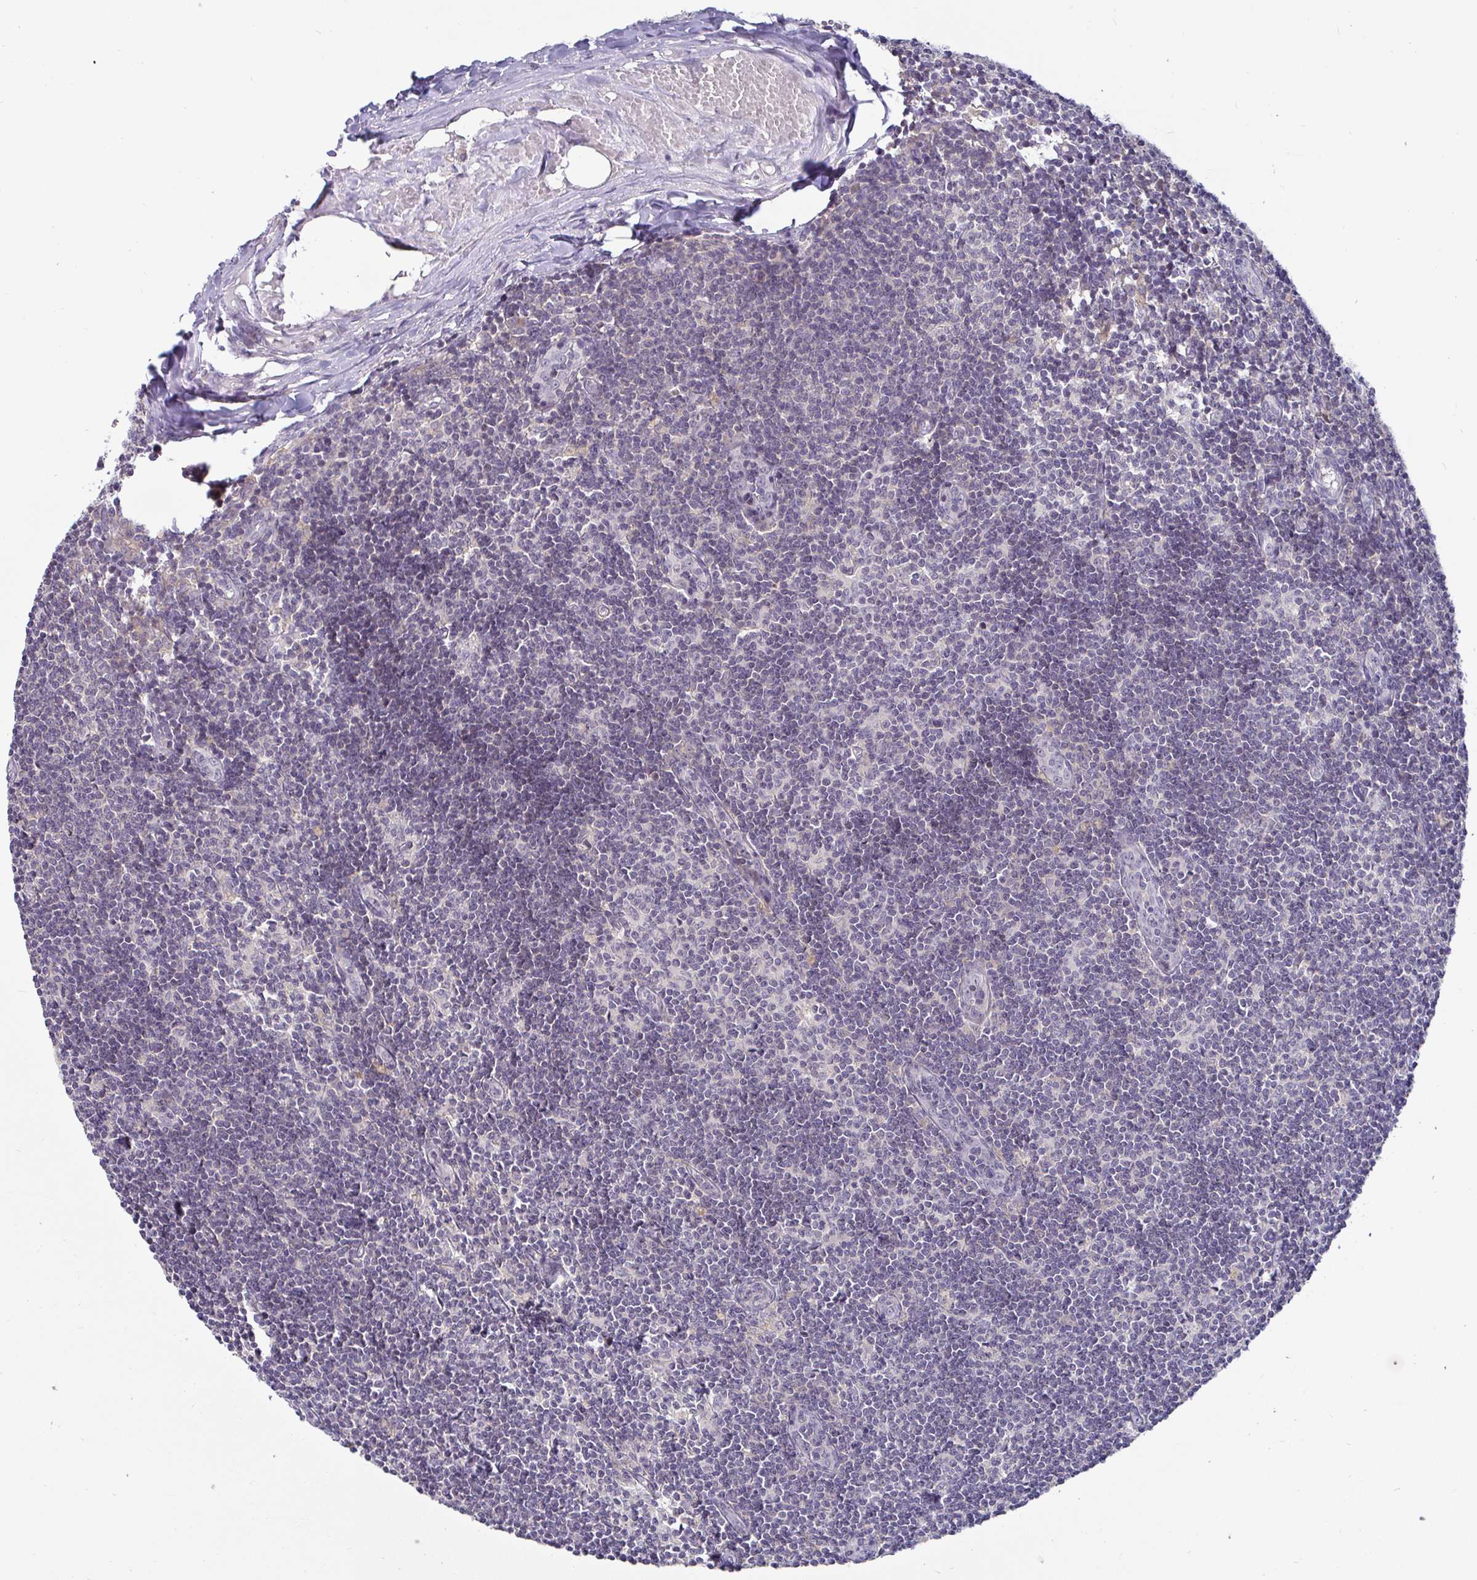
{"staining": {"intensity": "negative", "quantity": "none", "location": "none"}, "tissue": "lymph node", "cell_type": "Germinal center cells", "image_type": "normal", "snomed": [{"axis": "morphology", "description": "Normal tissue, NOS"}, {"axis": "topography", "description": "Lymph node"}], "caption": "The photomicrograph shows no significant expression in germinal center cells of lymph node.", "gene": "GSTM1", "patient": {"sex": "female", "age": 31}}